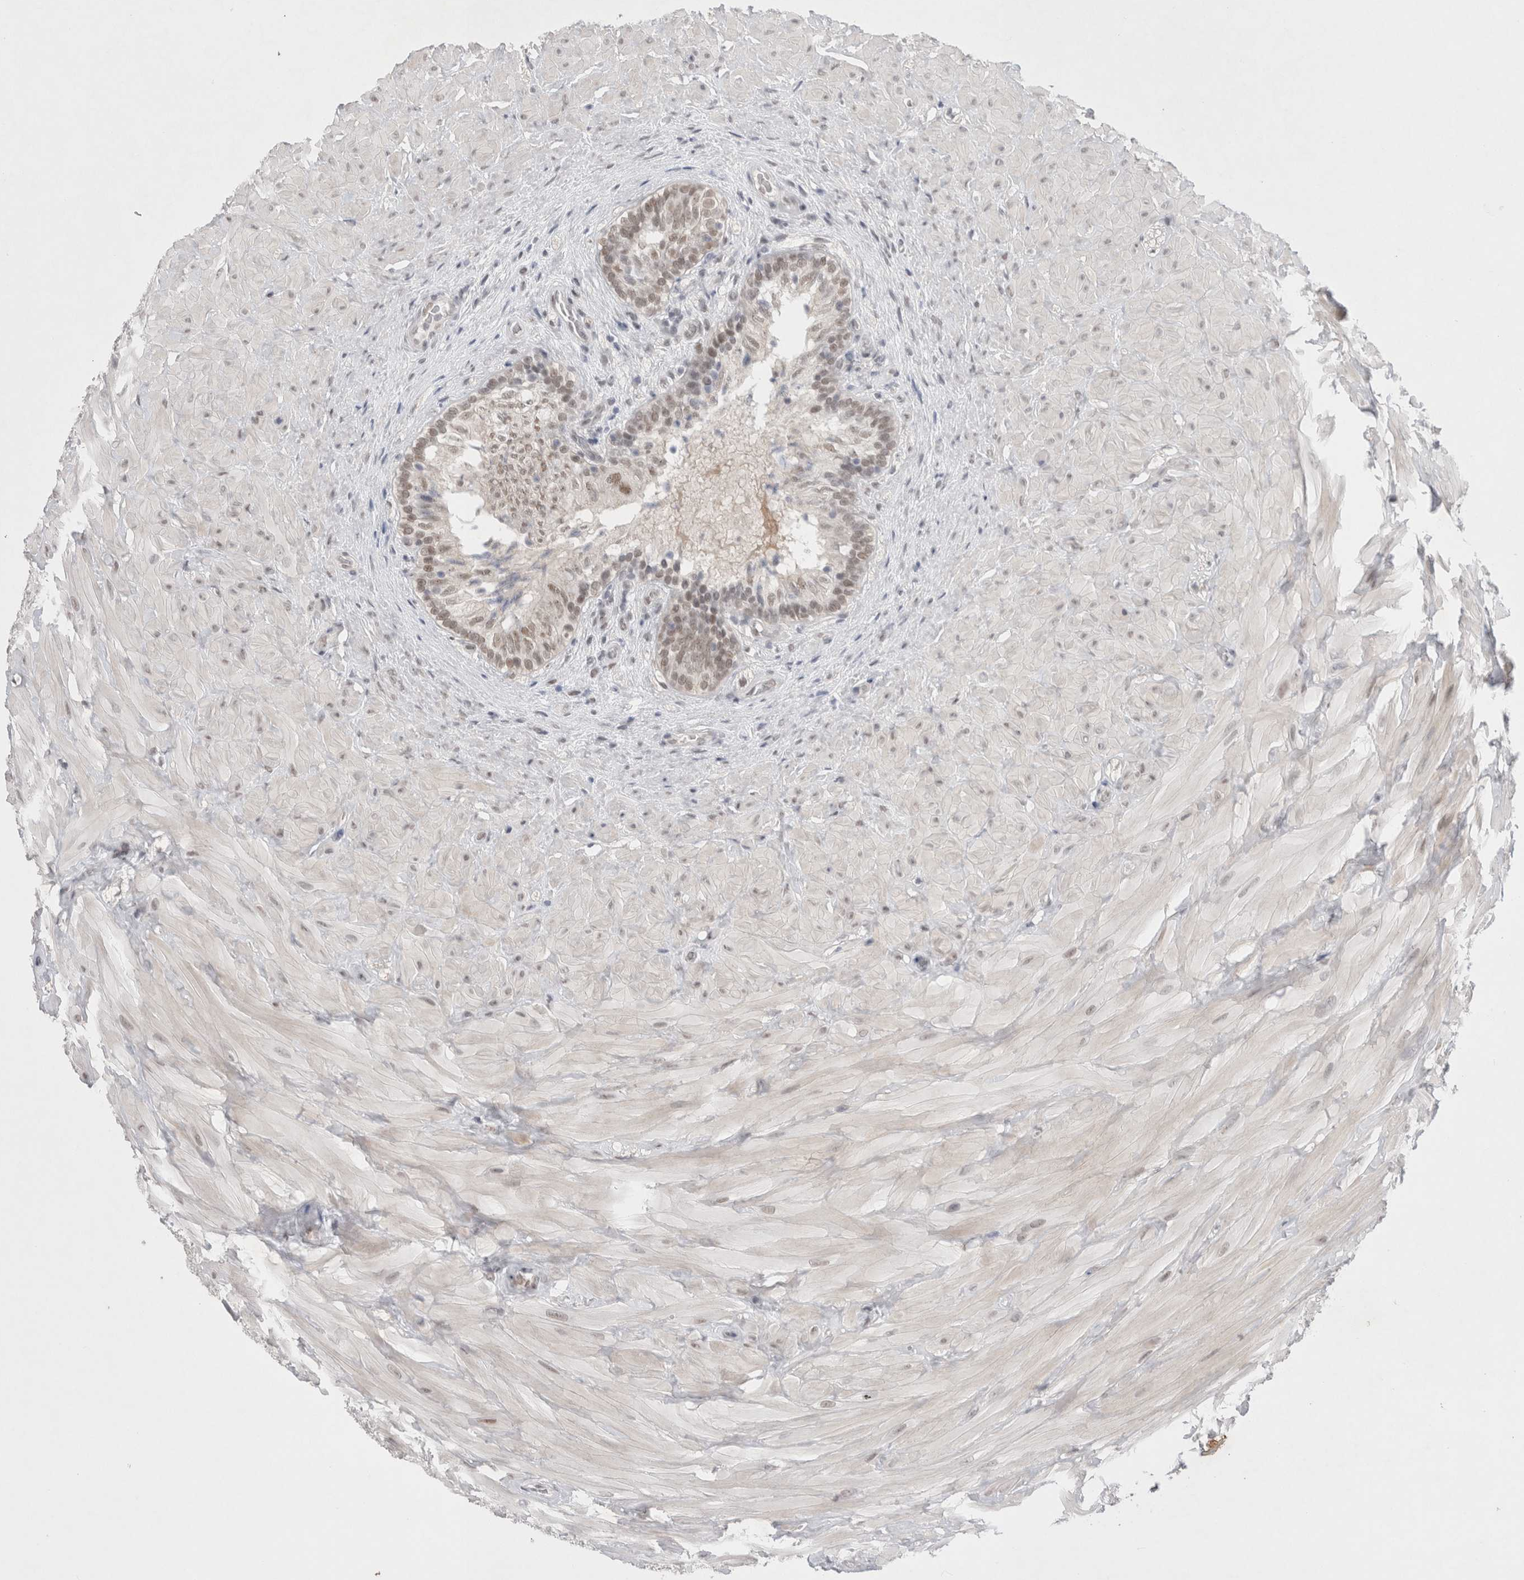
{"staining": {"intensity": "weak", "quantity": ">75%", "location": "nuclear"}, "tissue": "epididymis", "cell_type": "Glandular cells", "image_type": "normal", "snomed": [{"axis": "morphology", "description": "Normal tissue, NOS"}, {"axis": "topography", "description": "Soft tissue"}, {"axis": "topography", "description": "Epididymis"}], "caption": "Immunohistochemical staining of unremarkable human epididymis displays low levels of weak nuclear staining in about >75% of glandular cells.", "gene": "RECQL4", "patient": {"sex": "male", "age": 26}}